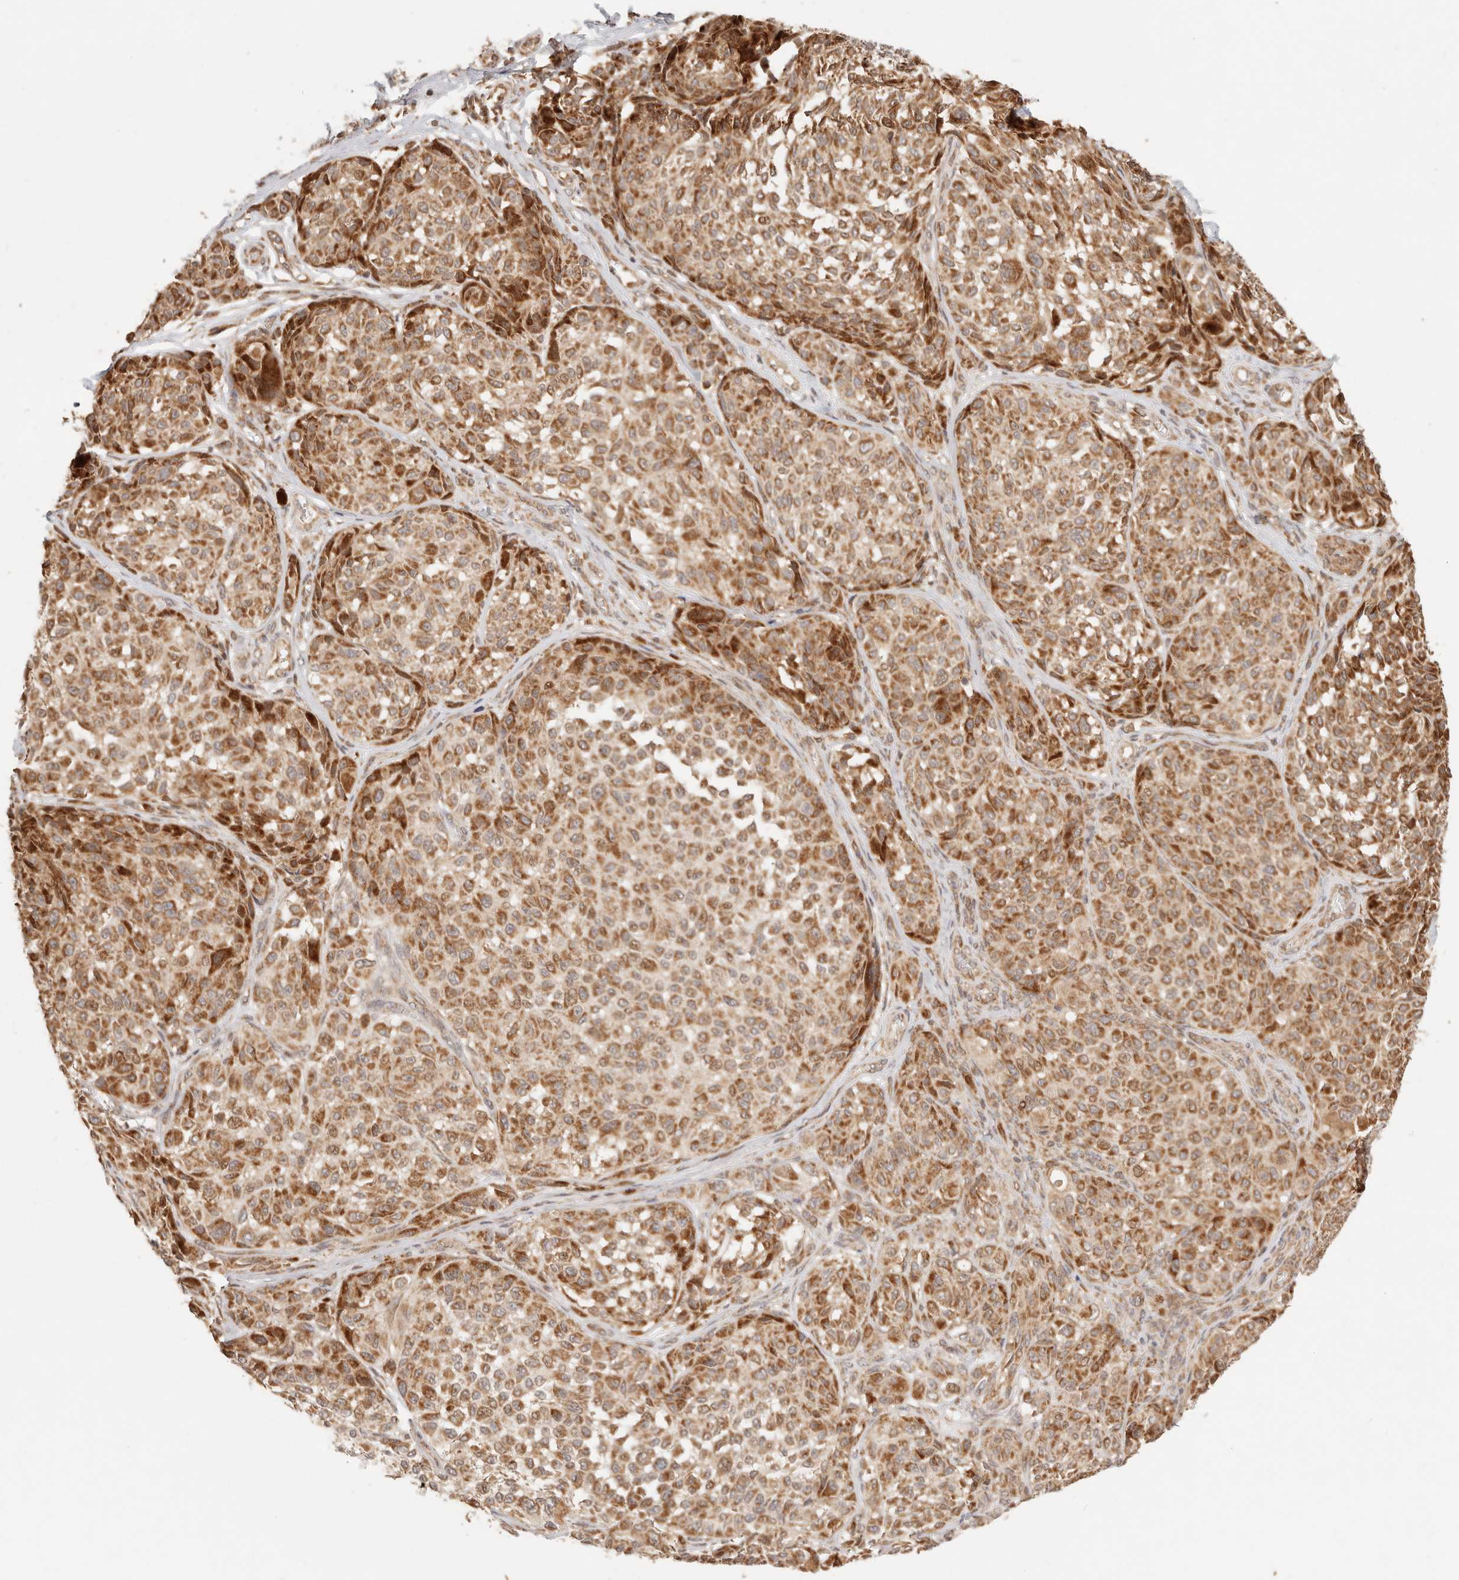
{"staining": {"intensity": "moderate", "quantity": ">75%", "location": "cytoplasmic/membranous"}, "tissue": "melanoma", "cell_type": "Tumor cells", "image_type": "cancer", "snomed": [{"axis": "morphology", "description": "Malignant melanoma, NOS"}, {"axis": "topography", "description": "Skin"}], "caption": "Brown immunohistochemical staining in human malignant melanoma exhibits moderate cytoplasmic/membranous staining in approximately >75% of tumor cells. The staining is performed using DAB brown chromogen to label protein expression. The nuclei are counter-stained blue using hematoxylin.", "gene": "TIMM17A", "patient": {"sex": "male", "age": 83}}